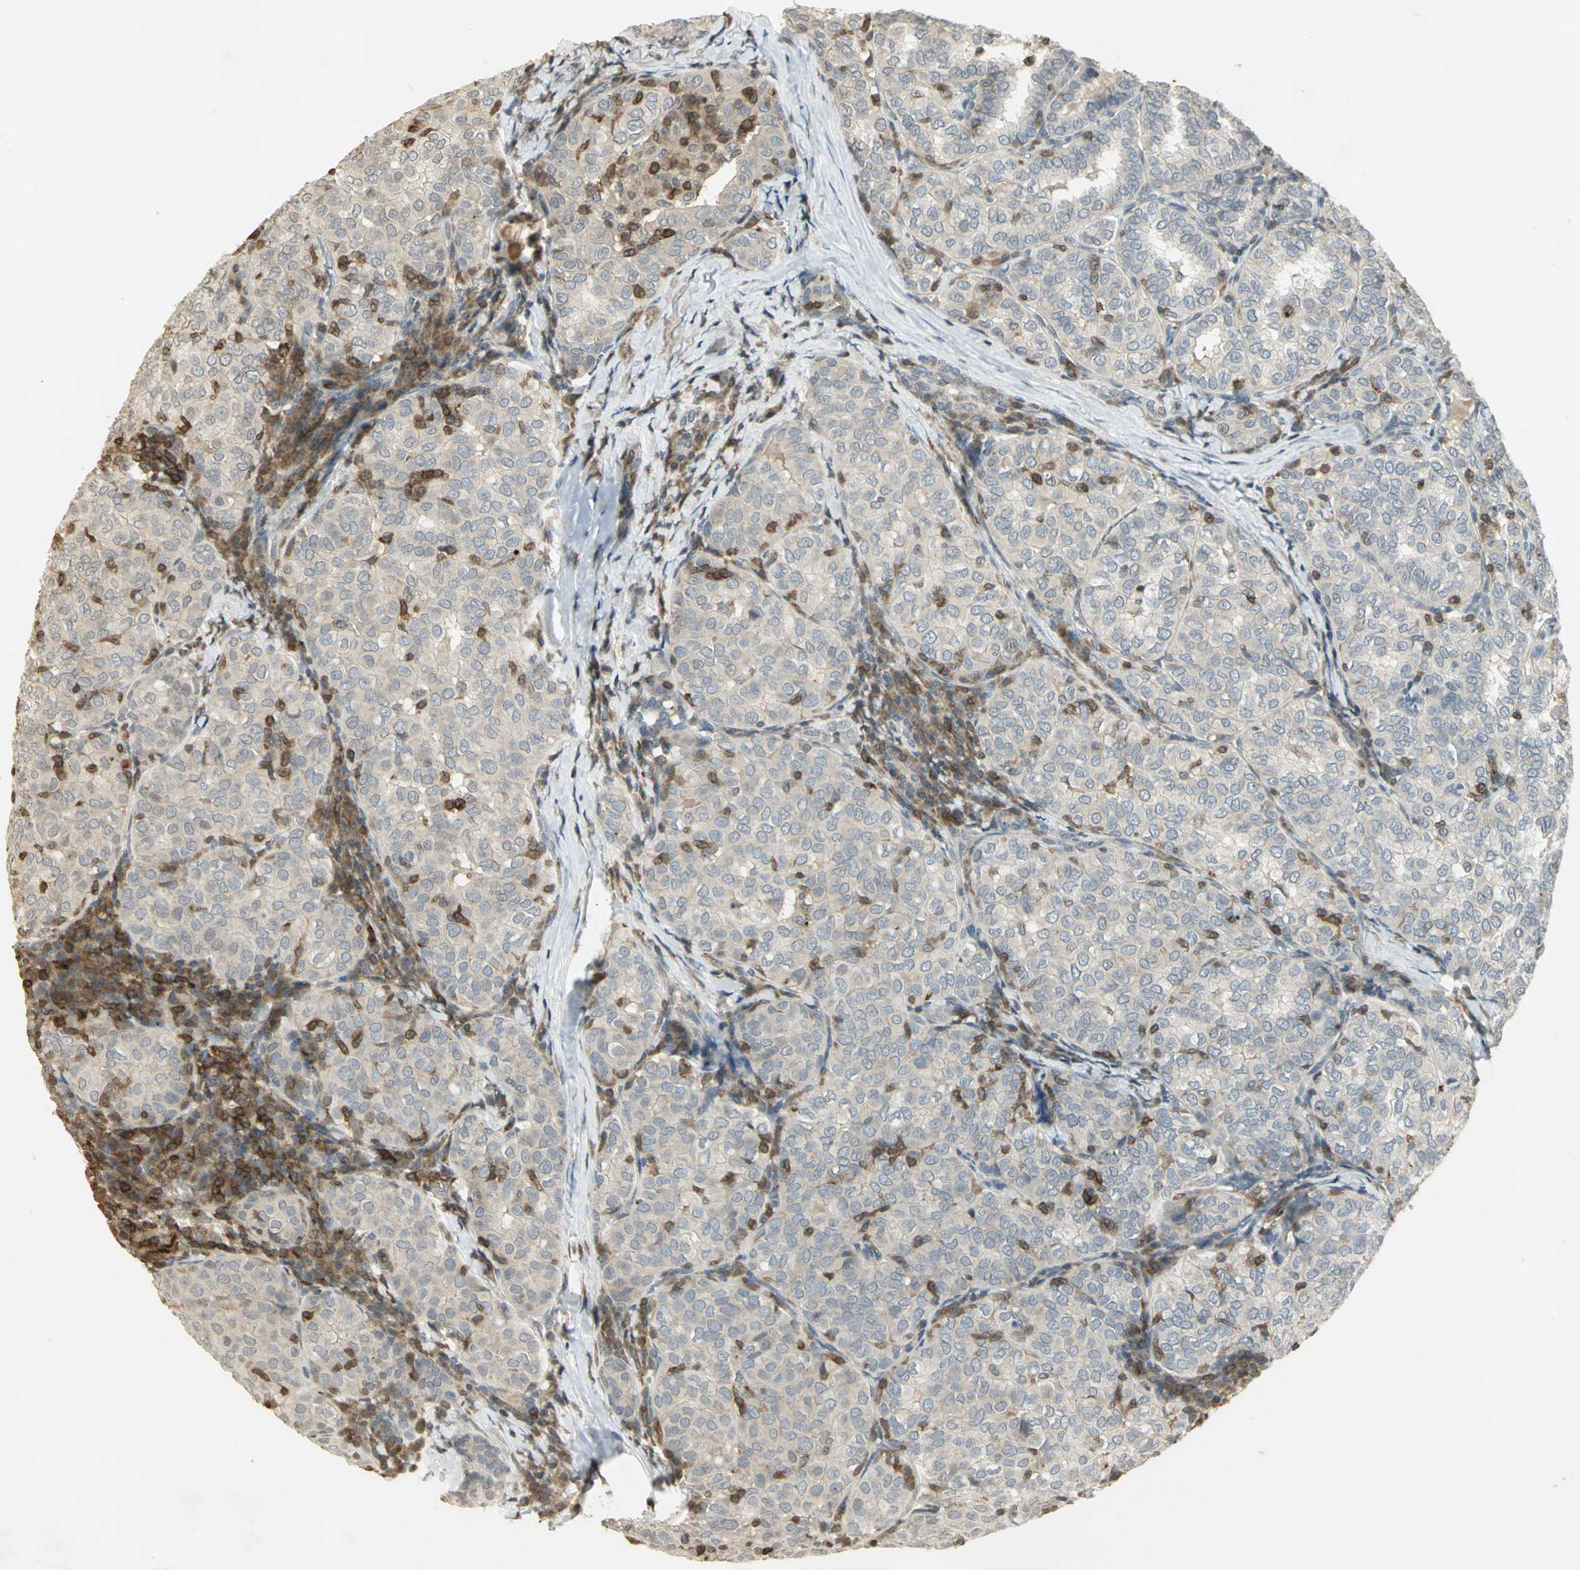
{"staining": {"intensity": "negative", "quantity": "none", "location": "none"}, "tissue": "thyroid cancer", "cell_type": "Tumor cells", "image_type": "cancer", "snomed": [{"axis": "morphology", "description": "Papillary adenocarcinoma, NOS"}, {"axis": "topography", "description": "Thyroid gland"}], "caption": "Histopathology image shows no significant protein positivity in tumor cells of thyroid papillary adenocarcinoma.", "gene": "IL16", "patient": {"sex": "female", "age": 30}}